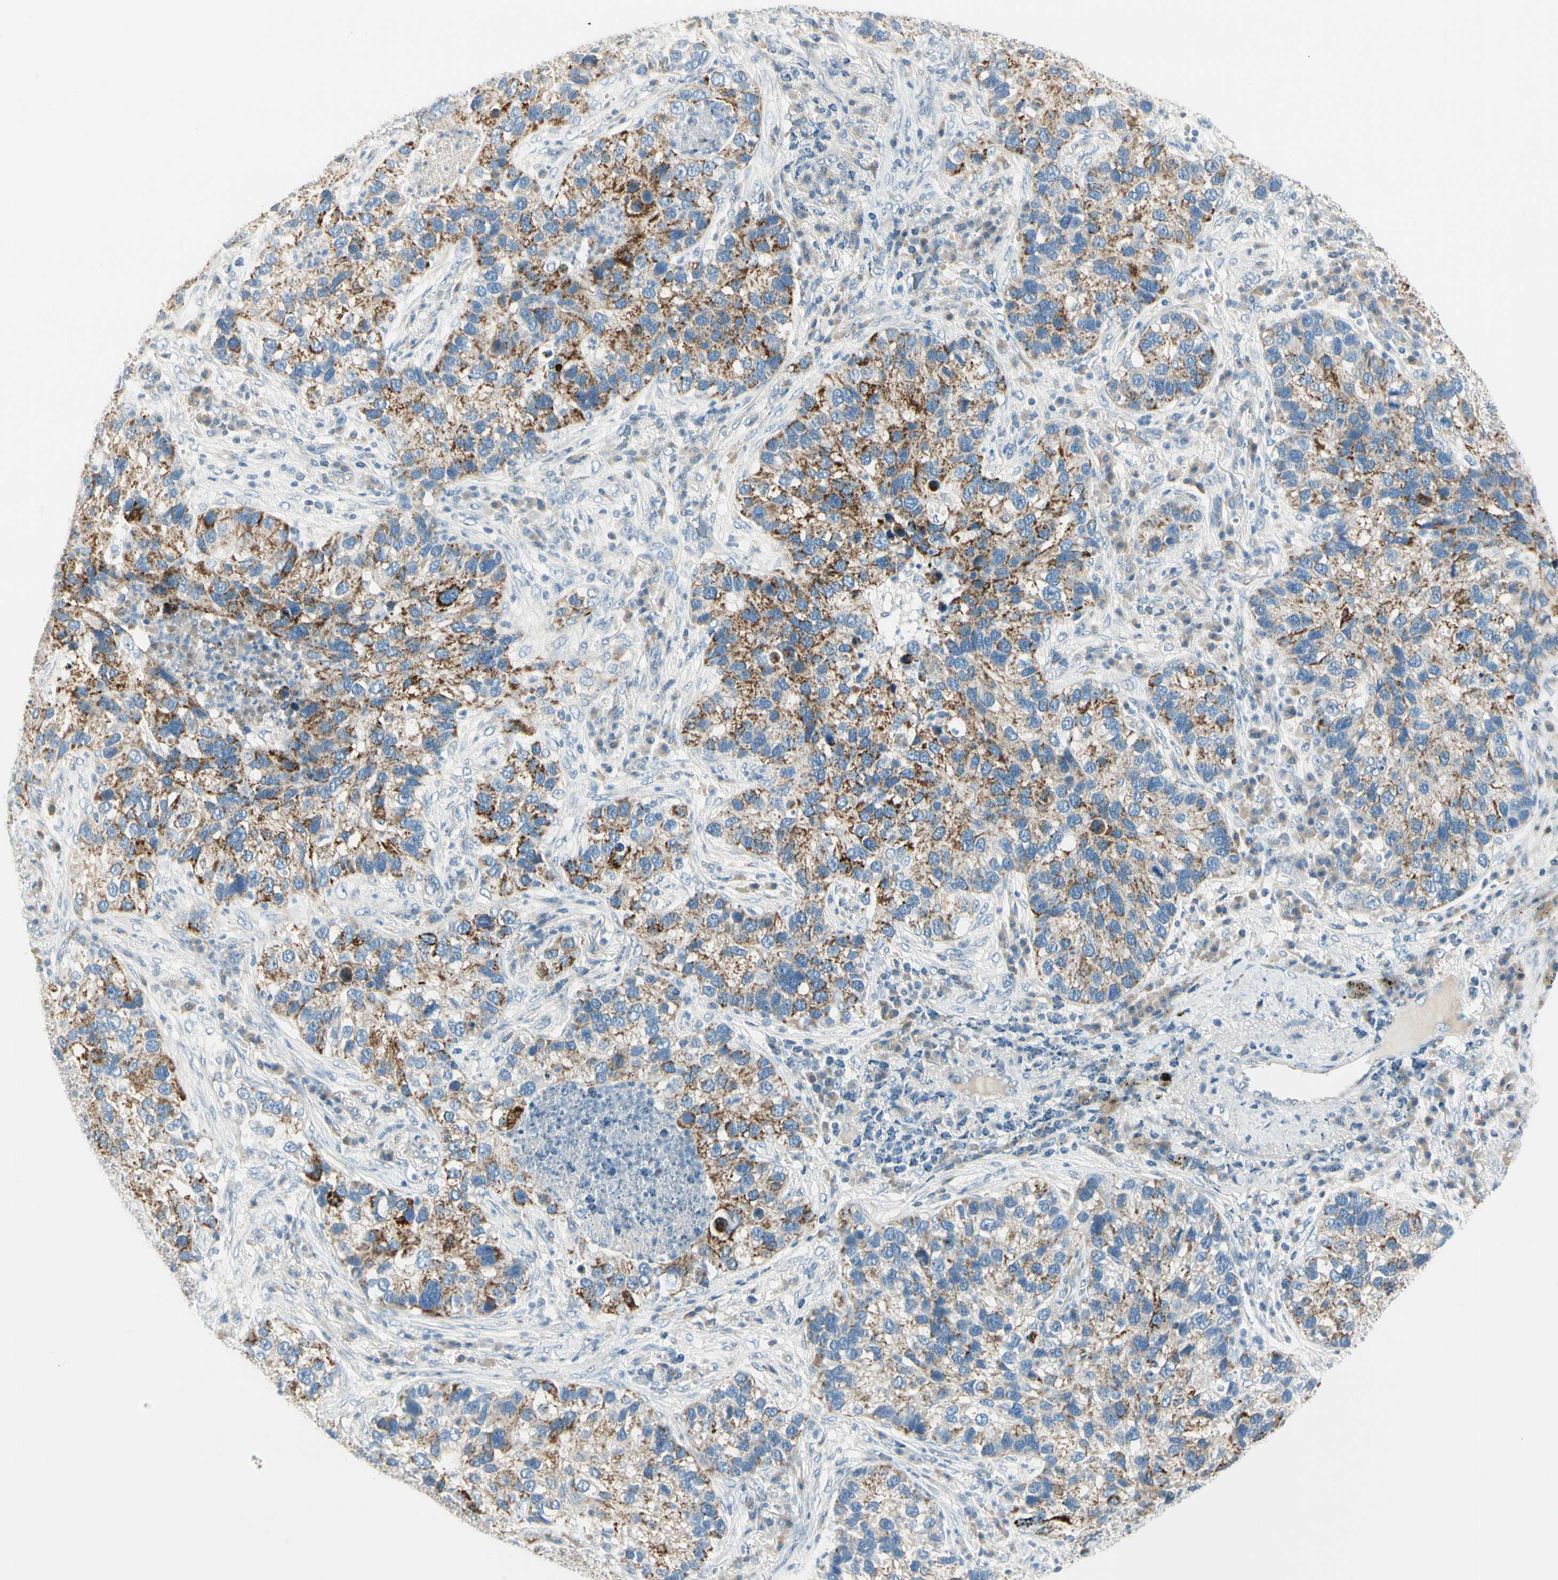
{"staining": {"intensity": "strong", "quantity": ">75%", "location": "cytoplasmic/membranous"}, "tissue": "lung cancer", "cell_type": "Tumor cells", "image_type": "cancer", "snomed": [{"axis": "morphology", "description": "Normal tissue, NOS"}, {"axis": "morphology", "description": "Adenocarcinoma, NOS"}, {"axis": "topography", "description": "Bronchus"}, {"axis": "topography", "description": "Lung"}], "caption": "Lung cancer (adenocarcinoma) stained with DAB immunohistochemistry reveals high levels of strong cytoplasmic/membranous positivity in approximately >75% of tumor cells.", "gene": "SLC6A15", "patient": {"sex": "male", "age": 54}}